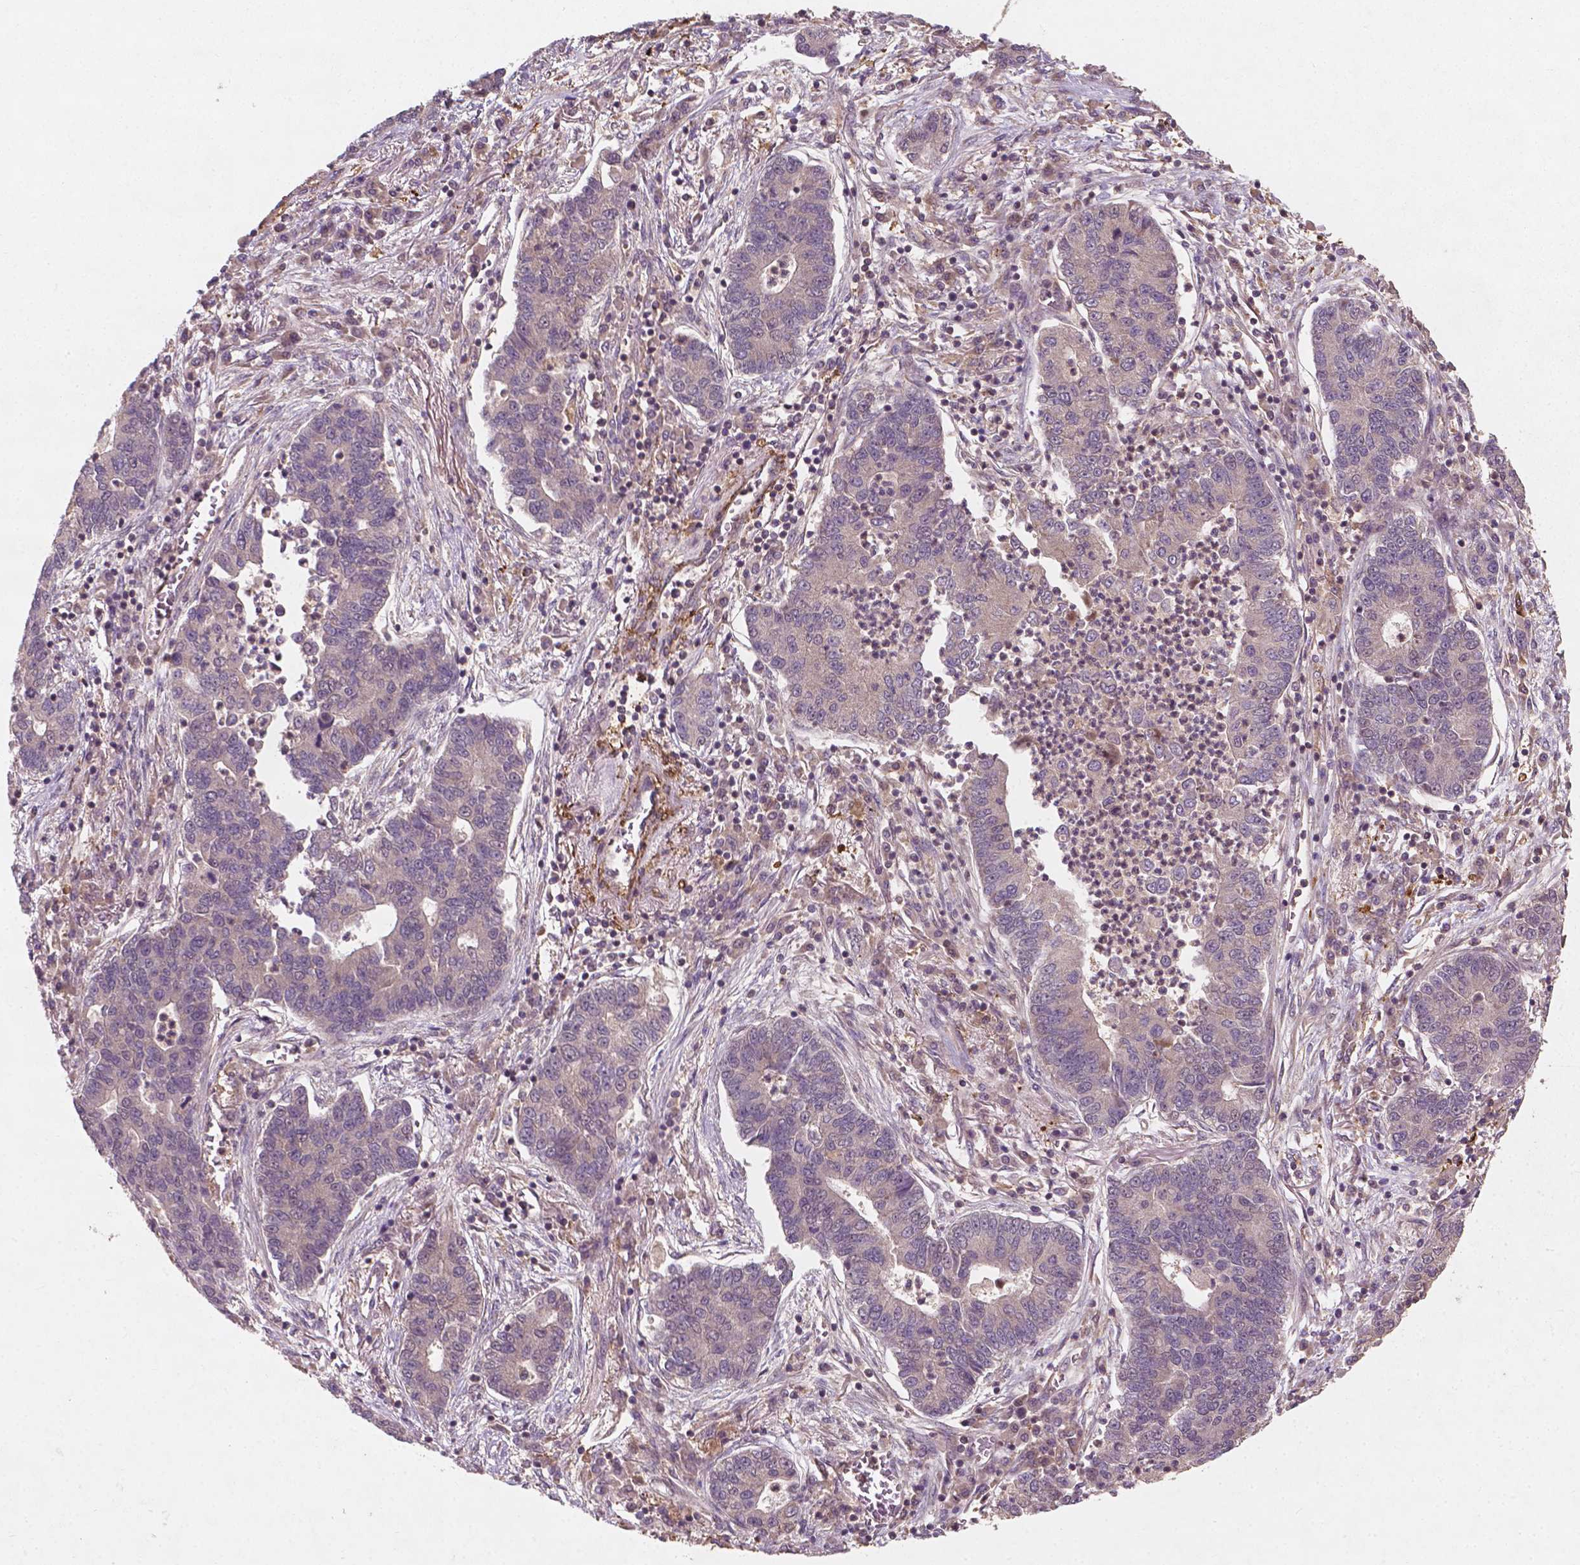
{"staining": {"intensity": "negative", "quantity": "none", "location": "none"}, "tissue": "lung cancer", "cell_type": "Tumor cells", "image_type": "cancer", "snomed": [{"axis": "morphology", "description": "Adenocarcinoma, NOS"}, {"axis": "topography", "description": "Lung"}], "caption": "This is an IHC histopathology image of lung cancer. There is no positivity in tumor cells.", "gene": "CYFIP2", "patient": {"sex": "female", "age": 57}}